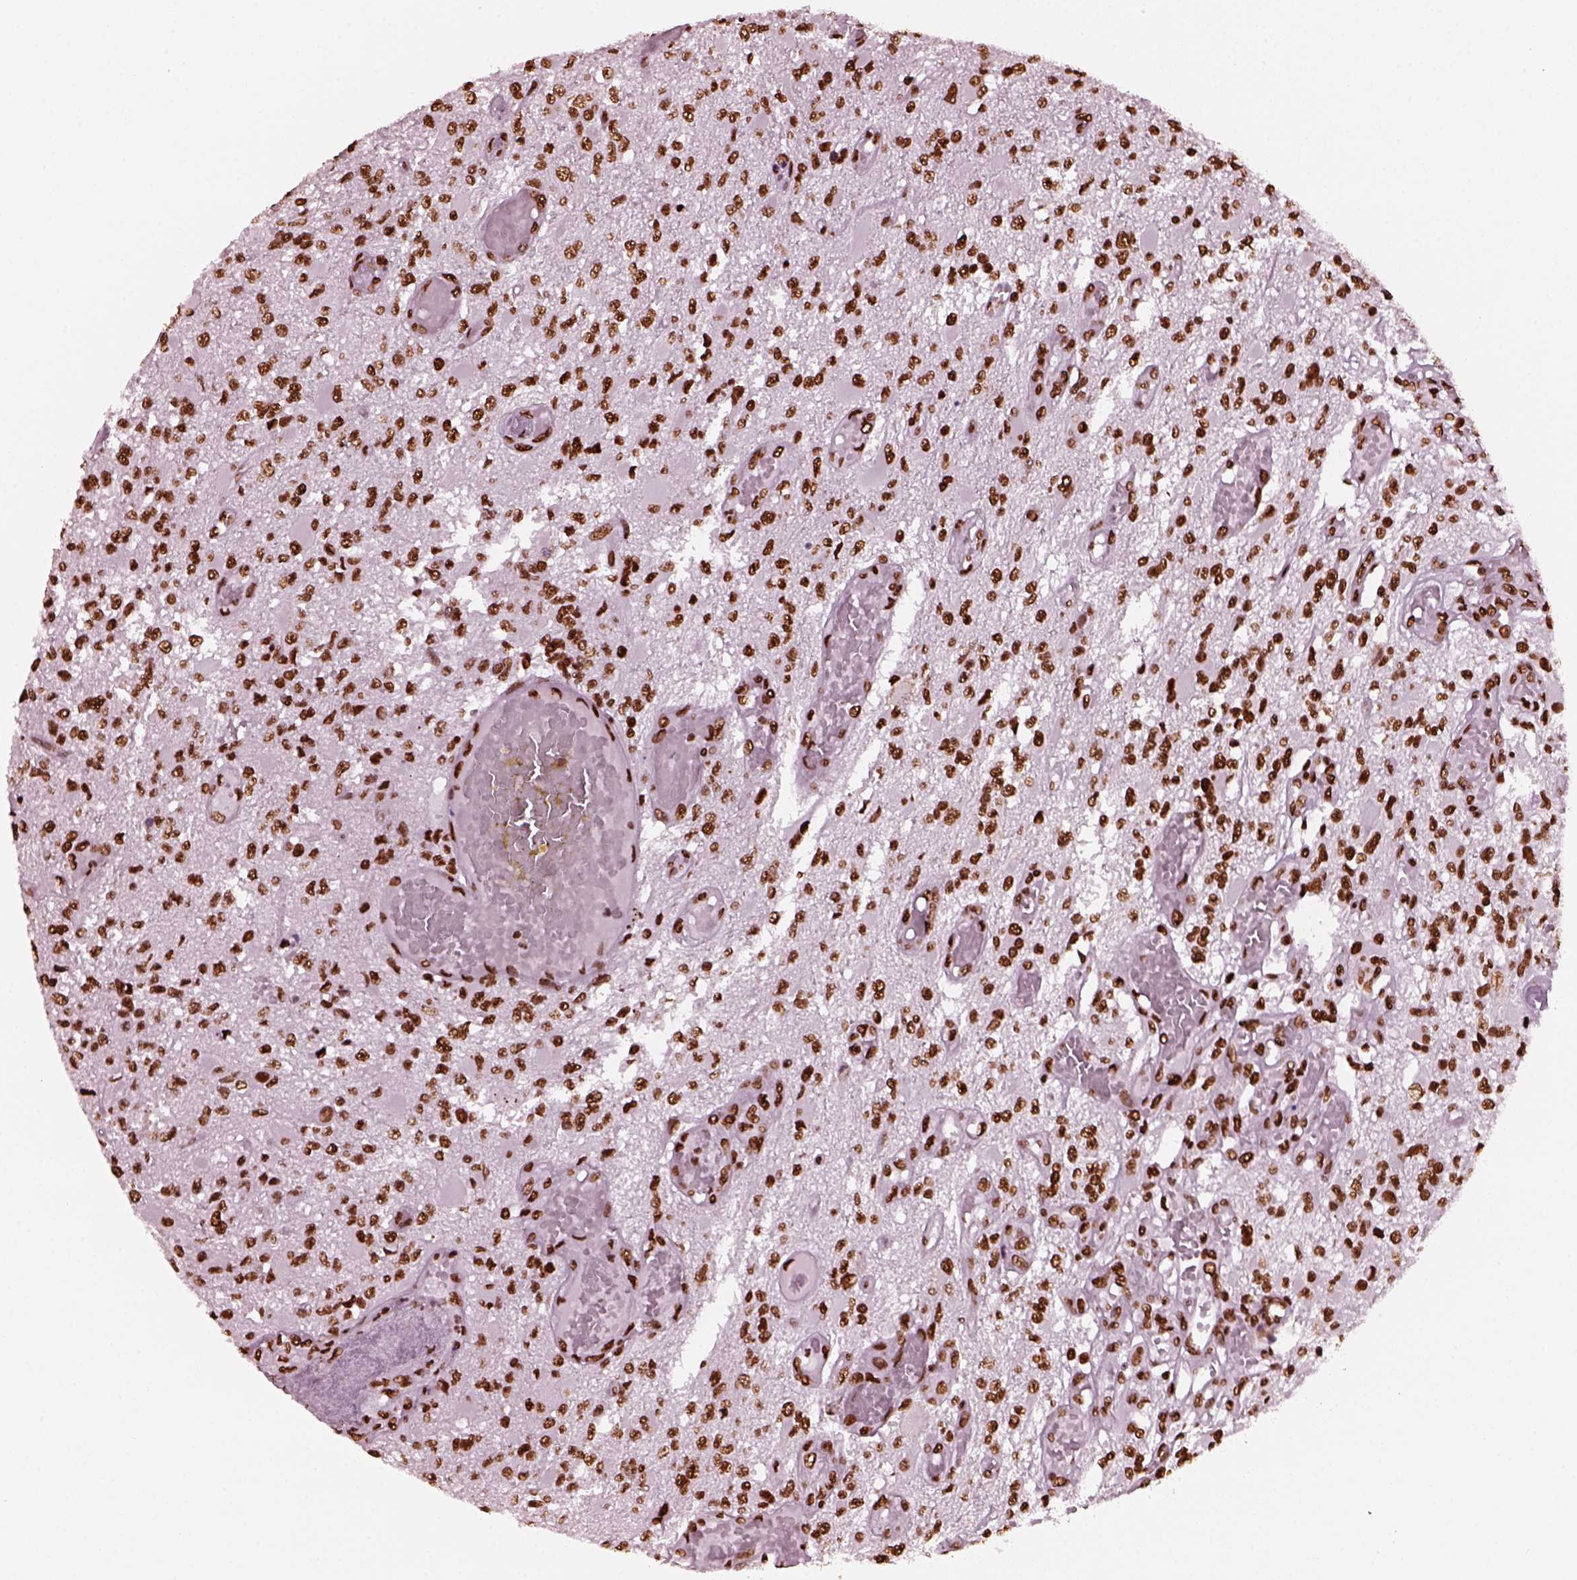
{"staining": {"intensity": "strong", "quantity": ">75%", "location": "nuclear"}, "tissue": "glioma", "cell_type": "Tumor cells", "image_type": "cancer", "snomed": [{"axis": "morphology", "description": "Glioma, malignant, High grade"}, {"axis": "topography", "description": "Brain"}], "caption": "Glioma tissue displays strong nuclear expression in about >75% of tumor cells Using DAB (brown) and hematoxylin (blue) stains, captured at high magnification using brightfield microscopy.", "gene": "CBFA2T3", "patient": {"sex": "female", "age": 63}}